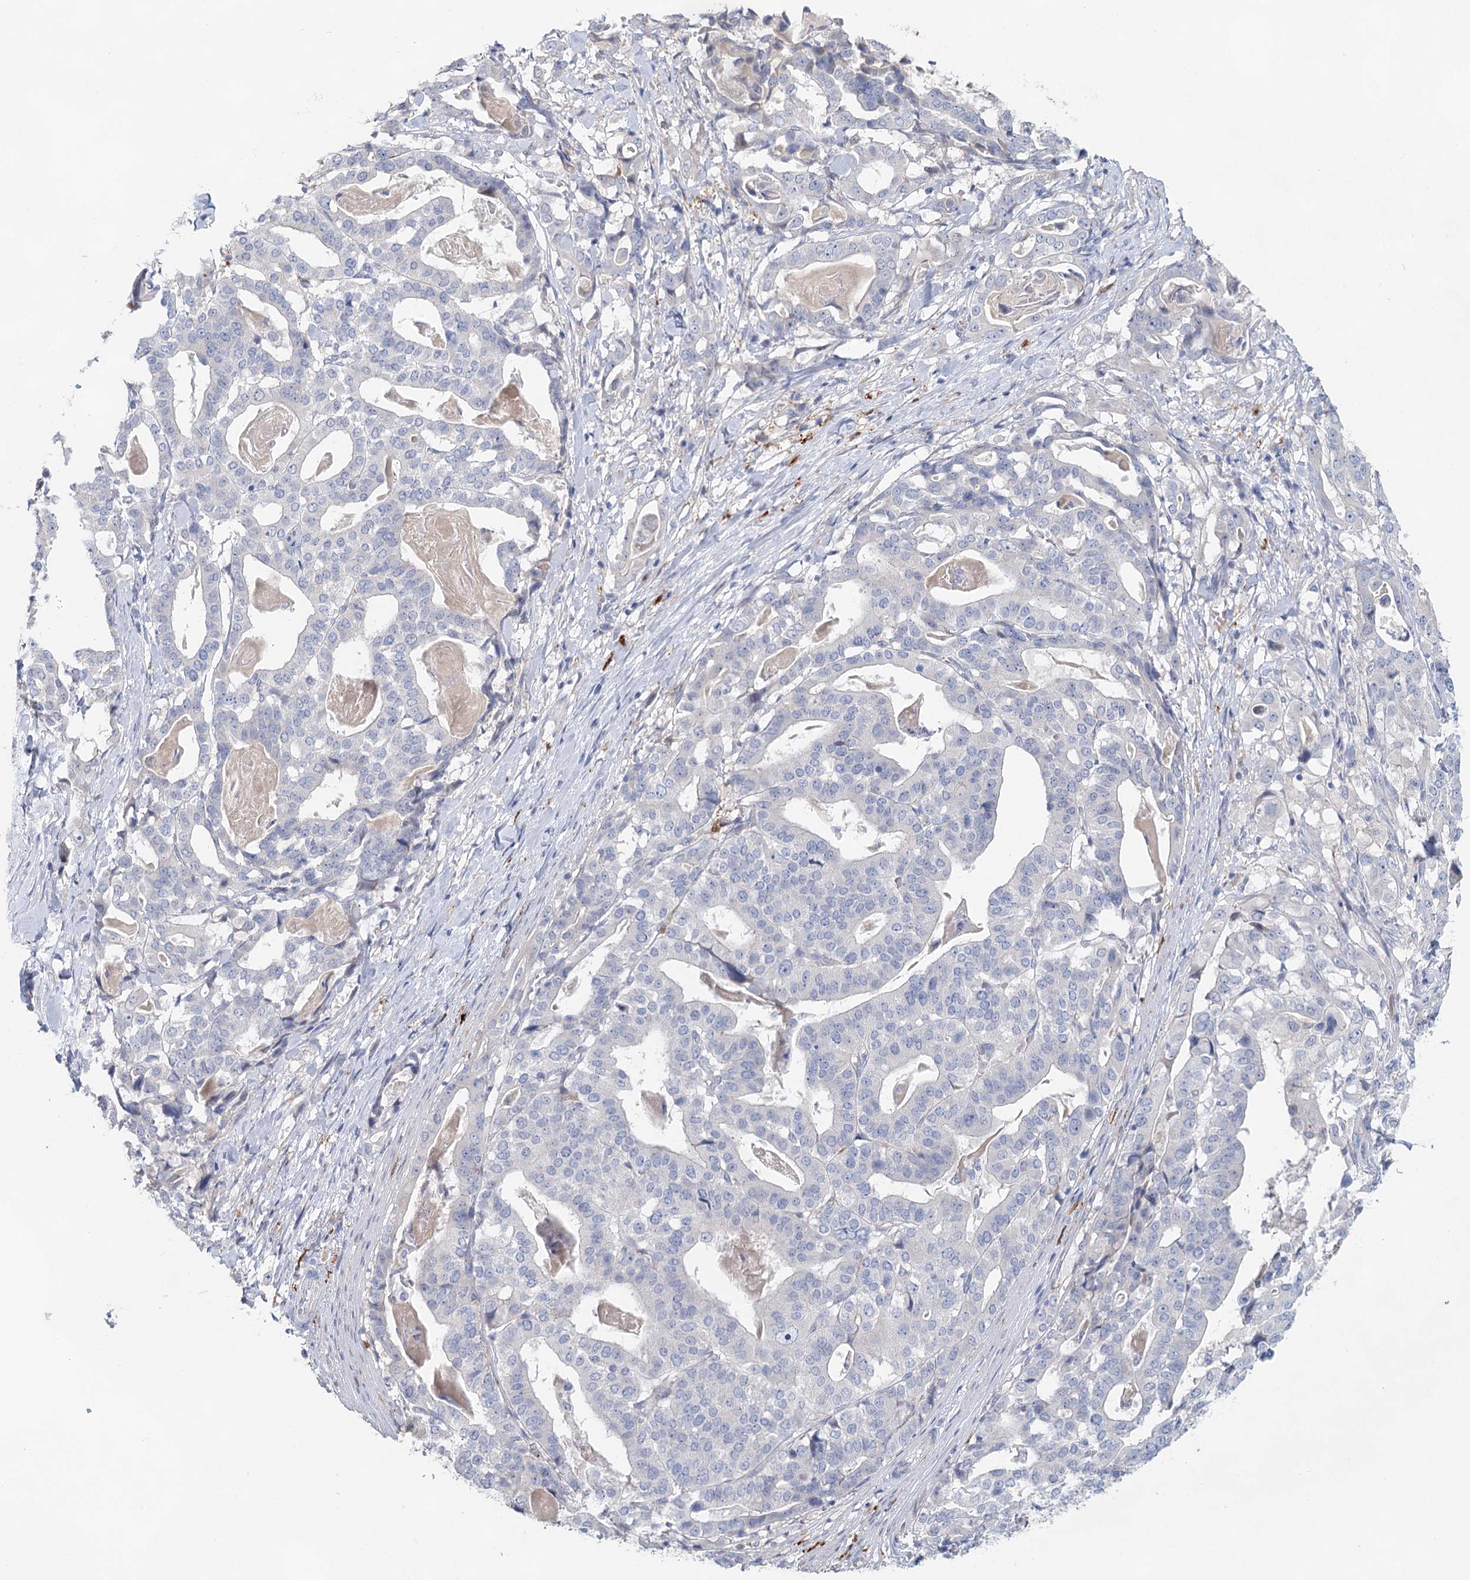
{"staining": {"intensity": "negative", "quantity": "none", "location": "none"}, "tissue": "stomach cancer", "cell_type": "Tumor cells", "image_type": "cancer", "snomed": [{"axis": "morphology", "description": "Adenocarcinoma, NOS"}, {"axis": "topography", "description": "Stomach"}], "caption": "A photomicrograph of human adenocarcinoma (stomach) is negative for staining in tumor cells.", "gene": "SLC19A3", "patient": {"sex": "male", "age": 48}}